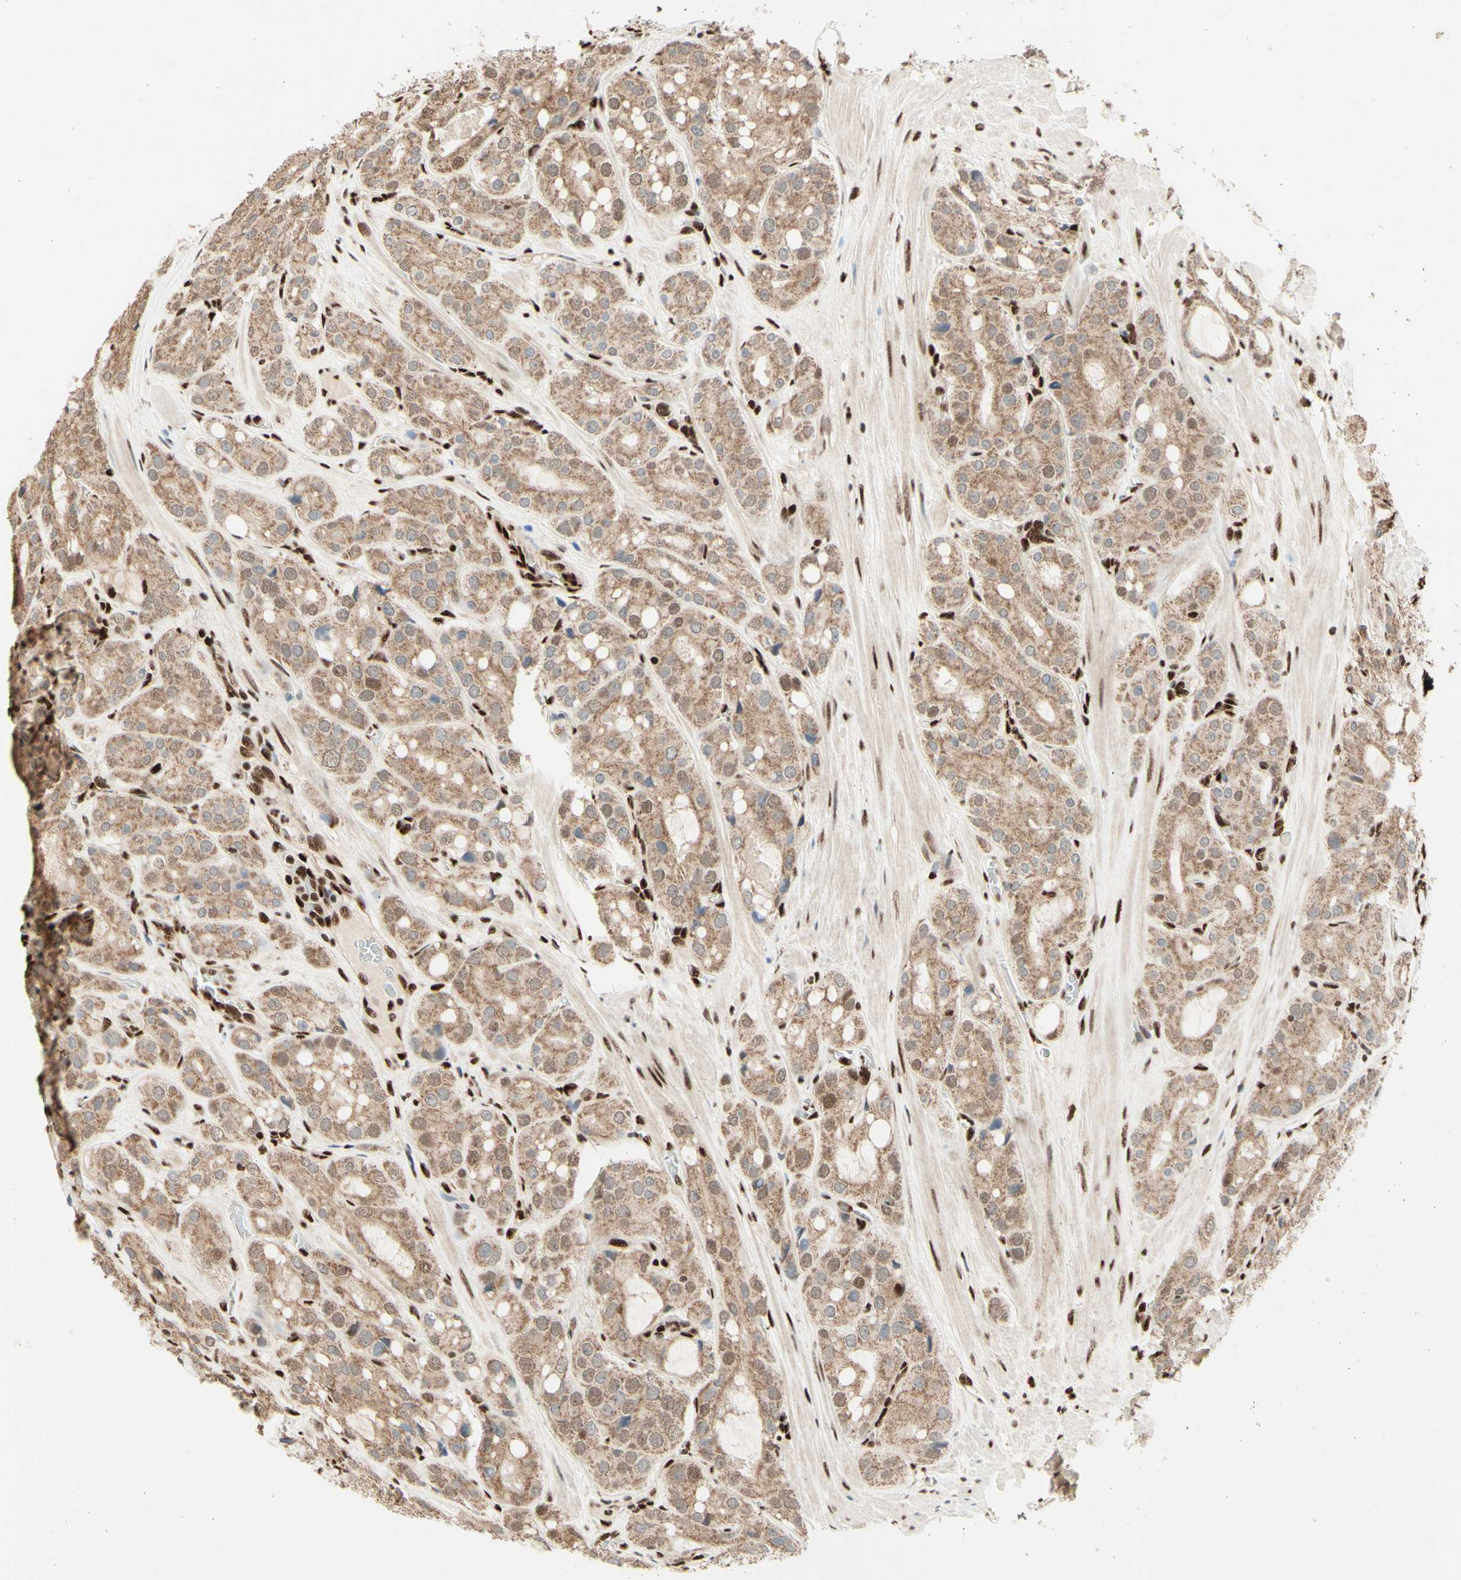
{"staining": {"intensity": "weak", "quantity": ">75%", "location": "cytoplasmic/membranous"}, "tissue": "prostate cancer", "cell_type": "Tumor cells", "image_type": "cancer", "snomed": [{"axis": "morphology", "description": "Adenocarcinoma, High grade"}, {"axis": "topography", "description": "Prostate"}], "caption": "This histopathology image exhibits IHC staining of prostate high-grade adenocarcinoma, with low weak cytoplasmic/membranous positivity in about >75% of tumor cells.", "gene": "NR3C1", "patient": {"sex": "male", "age": 65}}